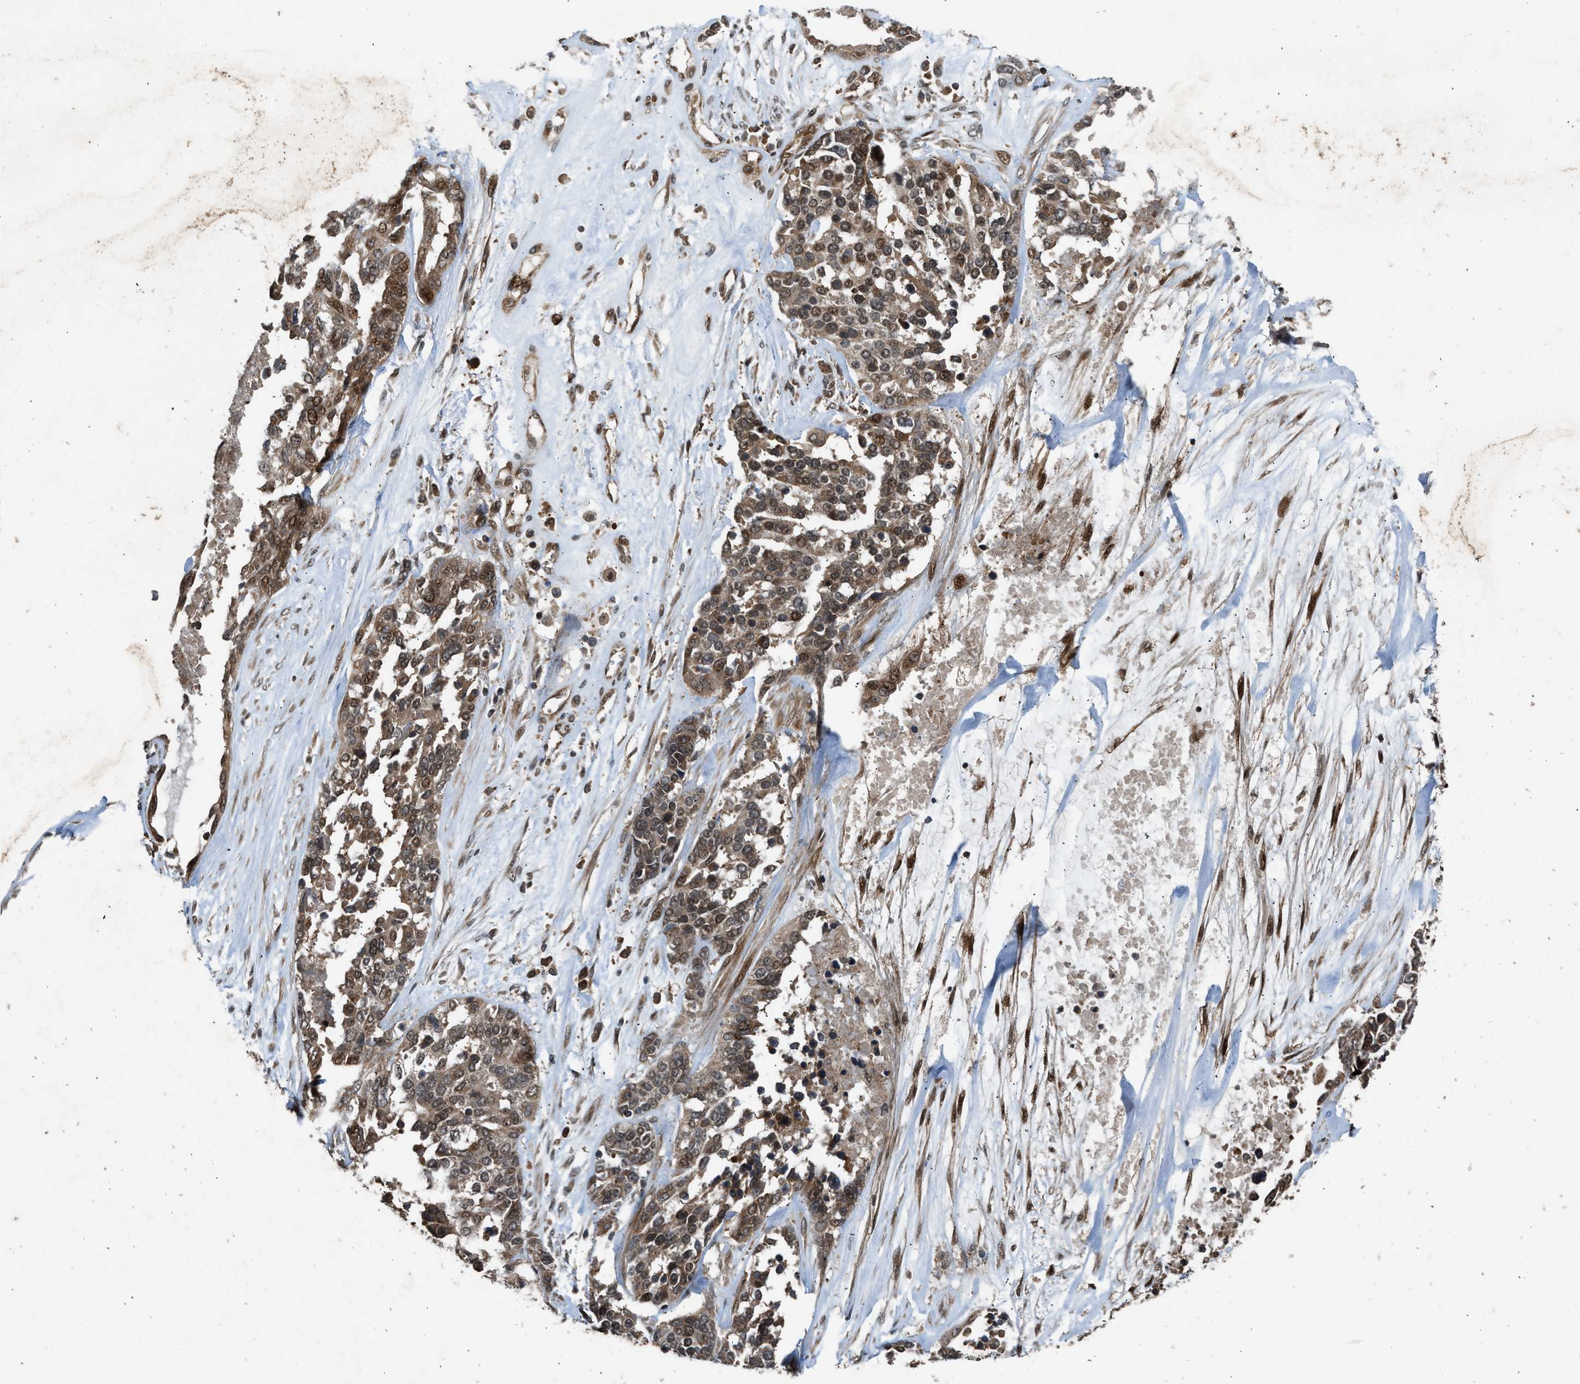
{"staining": {"intensity": "moderate", "quantity": ">75%", "location": "cytoplasmic/membranous,nuclear"}, "tissue": "ovarian cancer", "cell_type": "Tumor cells", "image_type": "cancer", "snomed": [{"axis": "morphology", "description": "Cystadenocarcinoma, serous, NOS"}, {"axis": "topography", "description": "Ovary"}], "caption": "Ovarian serous cystadenocarcinoma stained with immunohistochemistry displays moderate cytoplasmic/membranous and nuclear expression in approximately >75% of tumor cells.", "gene": "TXNL1", "patient": {"sex": "female", "age": 44}}